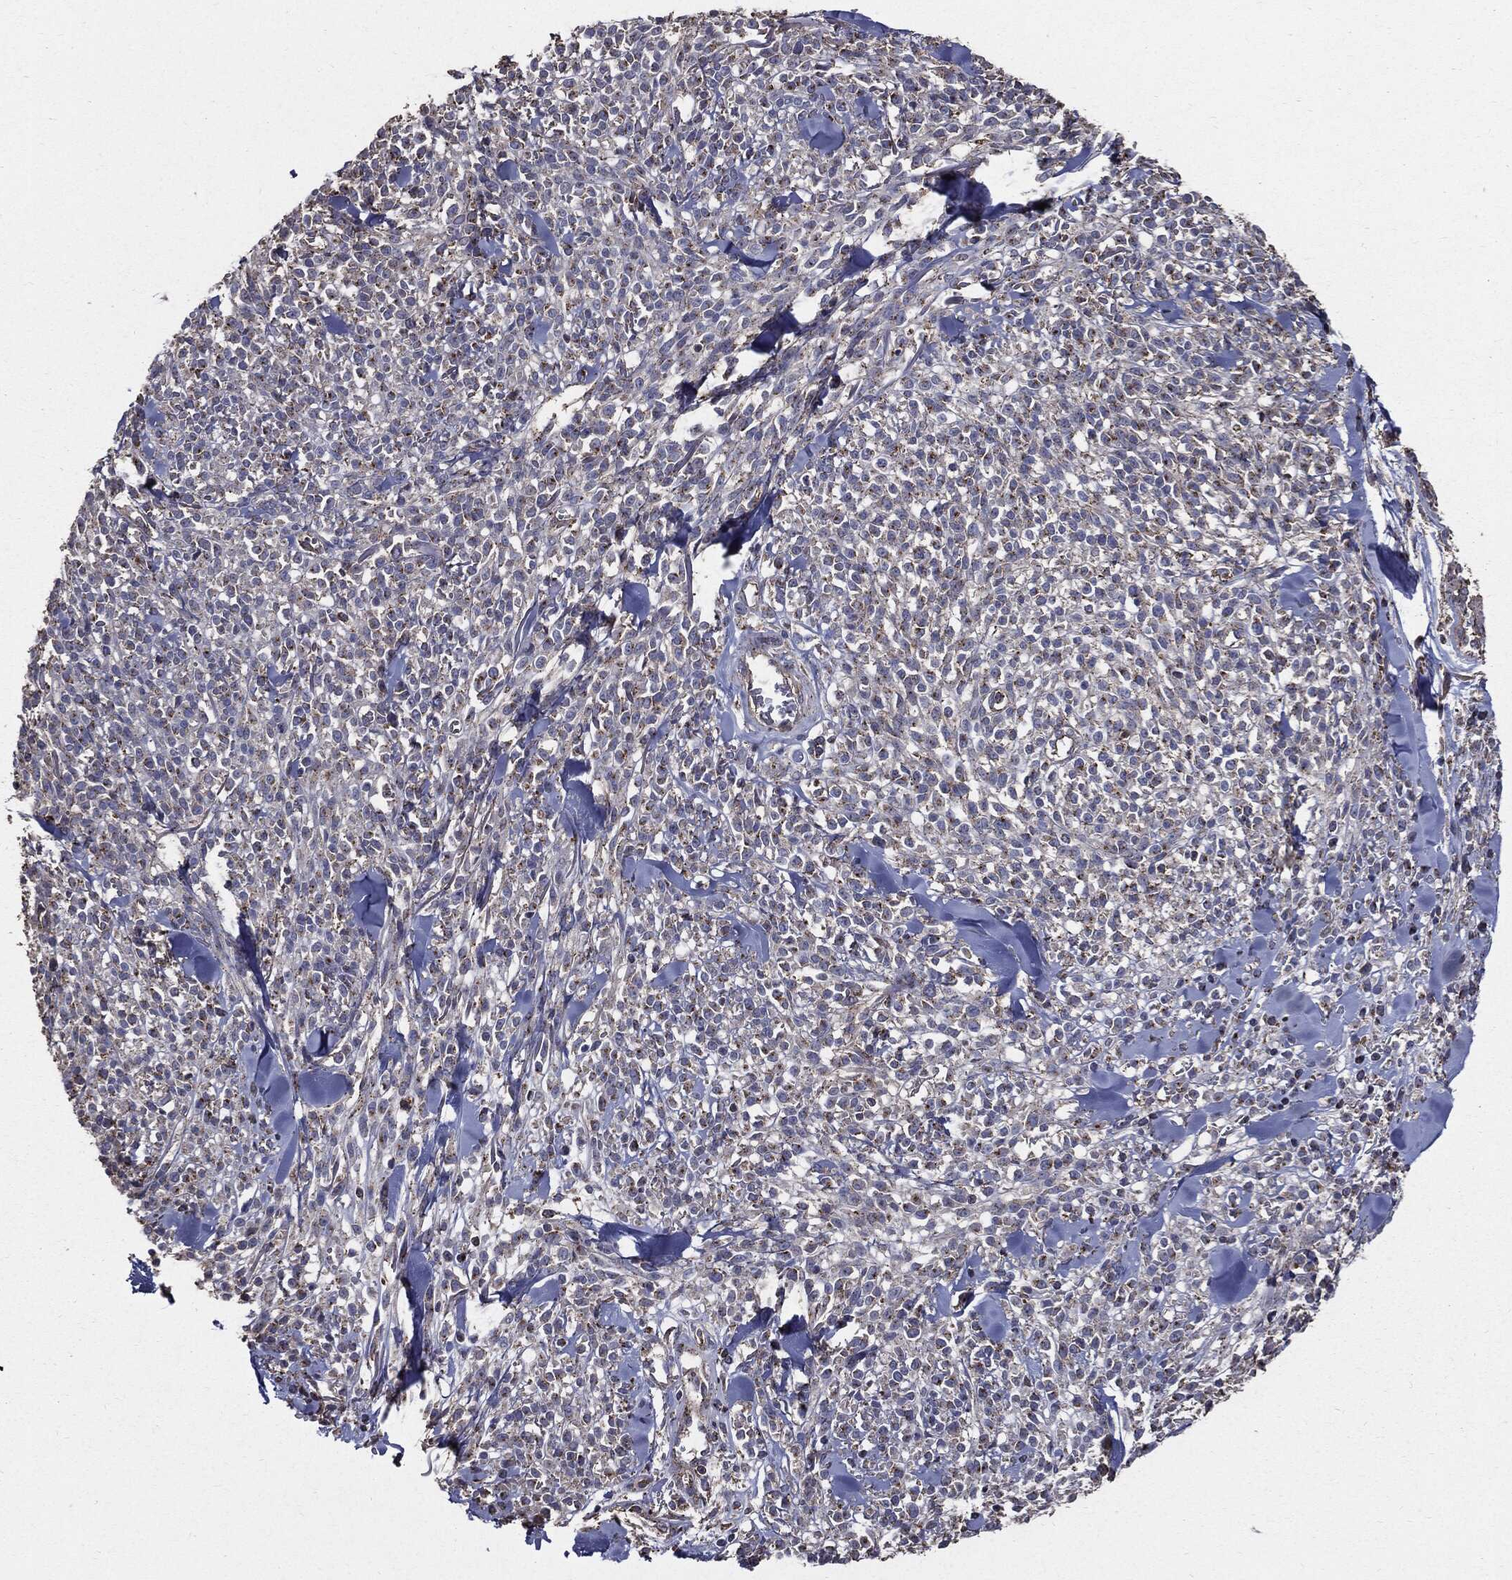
{"staining": {"intensity": "negative", "quantity": "none", "location": "none"}, "tissue": "melanoma", "cell_type": "Tumor cells", "image_type": "cancer", "snomed": [{"axis": "morphology", "description": "Malignant melanoma, NOS"}, {"axis": "topography", "description": "Skin"}, {"axis": "topography", "description": "Skin of trunk"}], "caption": "Tumor cells show no significant protein staining in melanoma.", "gene": "PDCD6IP", "patient": {"sex": "male", "age": 74}}